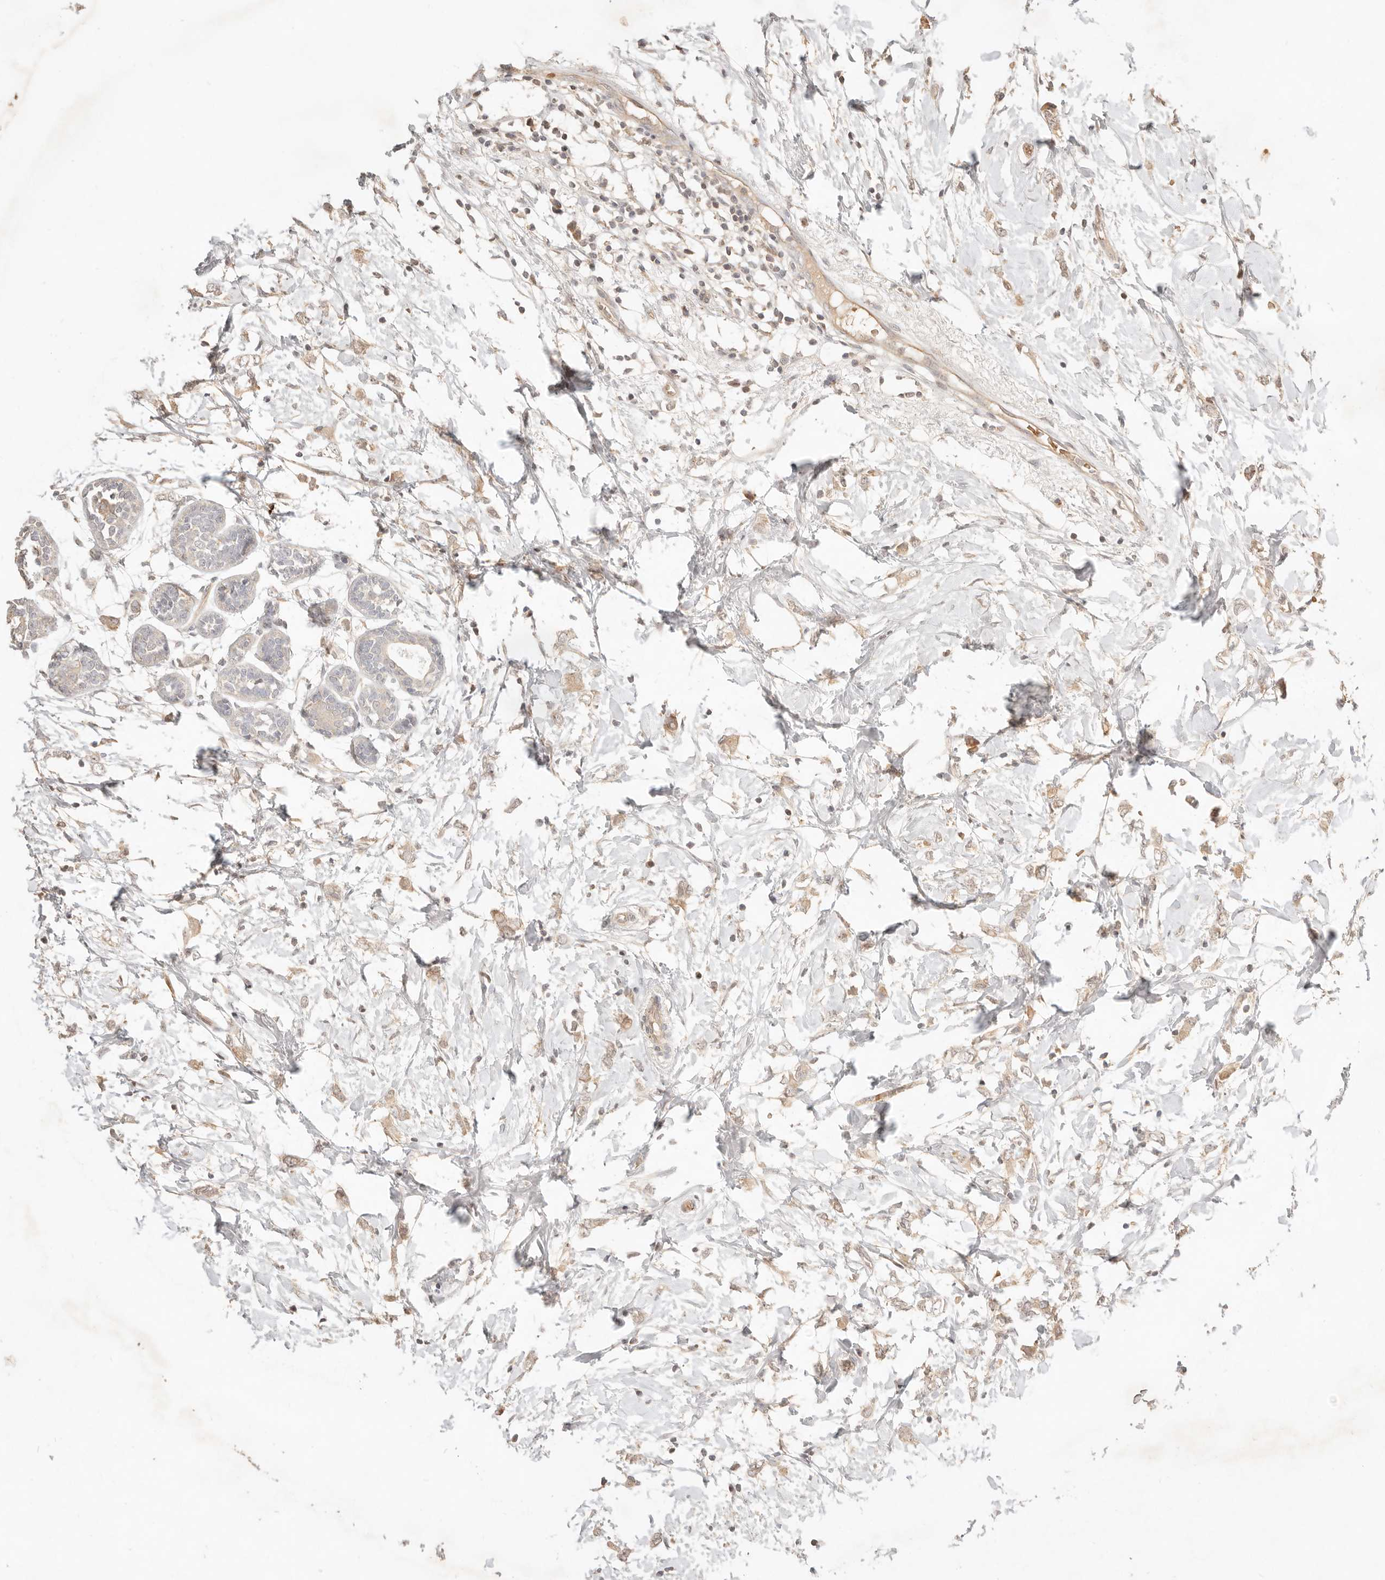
{"staining": {"intensity": "moderate", "quantity": ">75%", "location": "cytoplasmic/membranous,nuclear"}, "tissue": "breast cancer", "cell_type": "Tumor cells", "image_type": "cancer", "snomed": [{"axis": "morphology", "description": "Normal tissue, NOS"}, {"axis": "morphology", "description": "Lobular carcinoma"}, {"axis": "topography", "description": "Breast"}], "caption": "This image demonstrates breast cancer stained with immunohistochemistry to label a protein in brown. The cytoplasmic/membranous and nuclear of tumor cells show moderate positivity for the protein. Nuclei are counter-stained blue.", "gene": "MEP1A", "patient": {"sex": "female", "age": 47}}